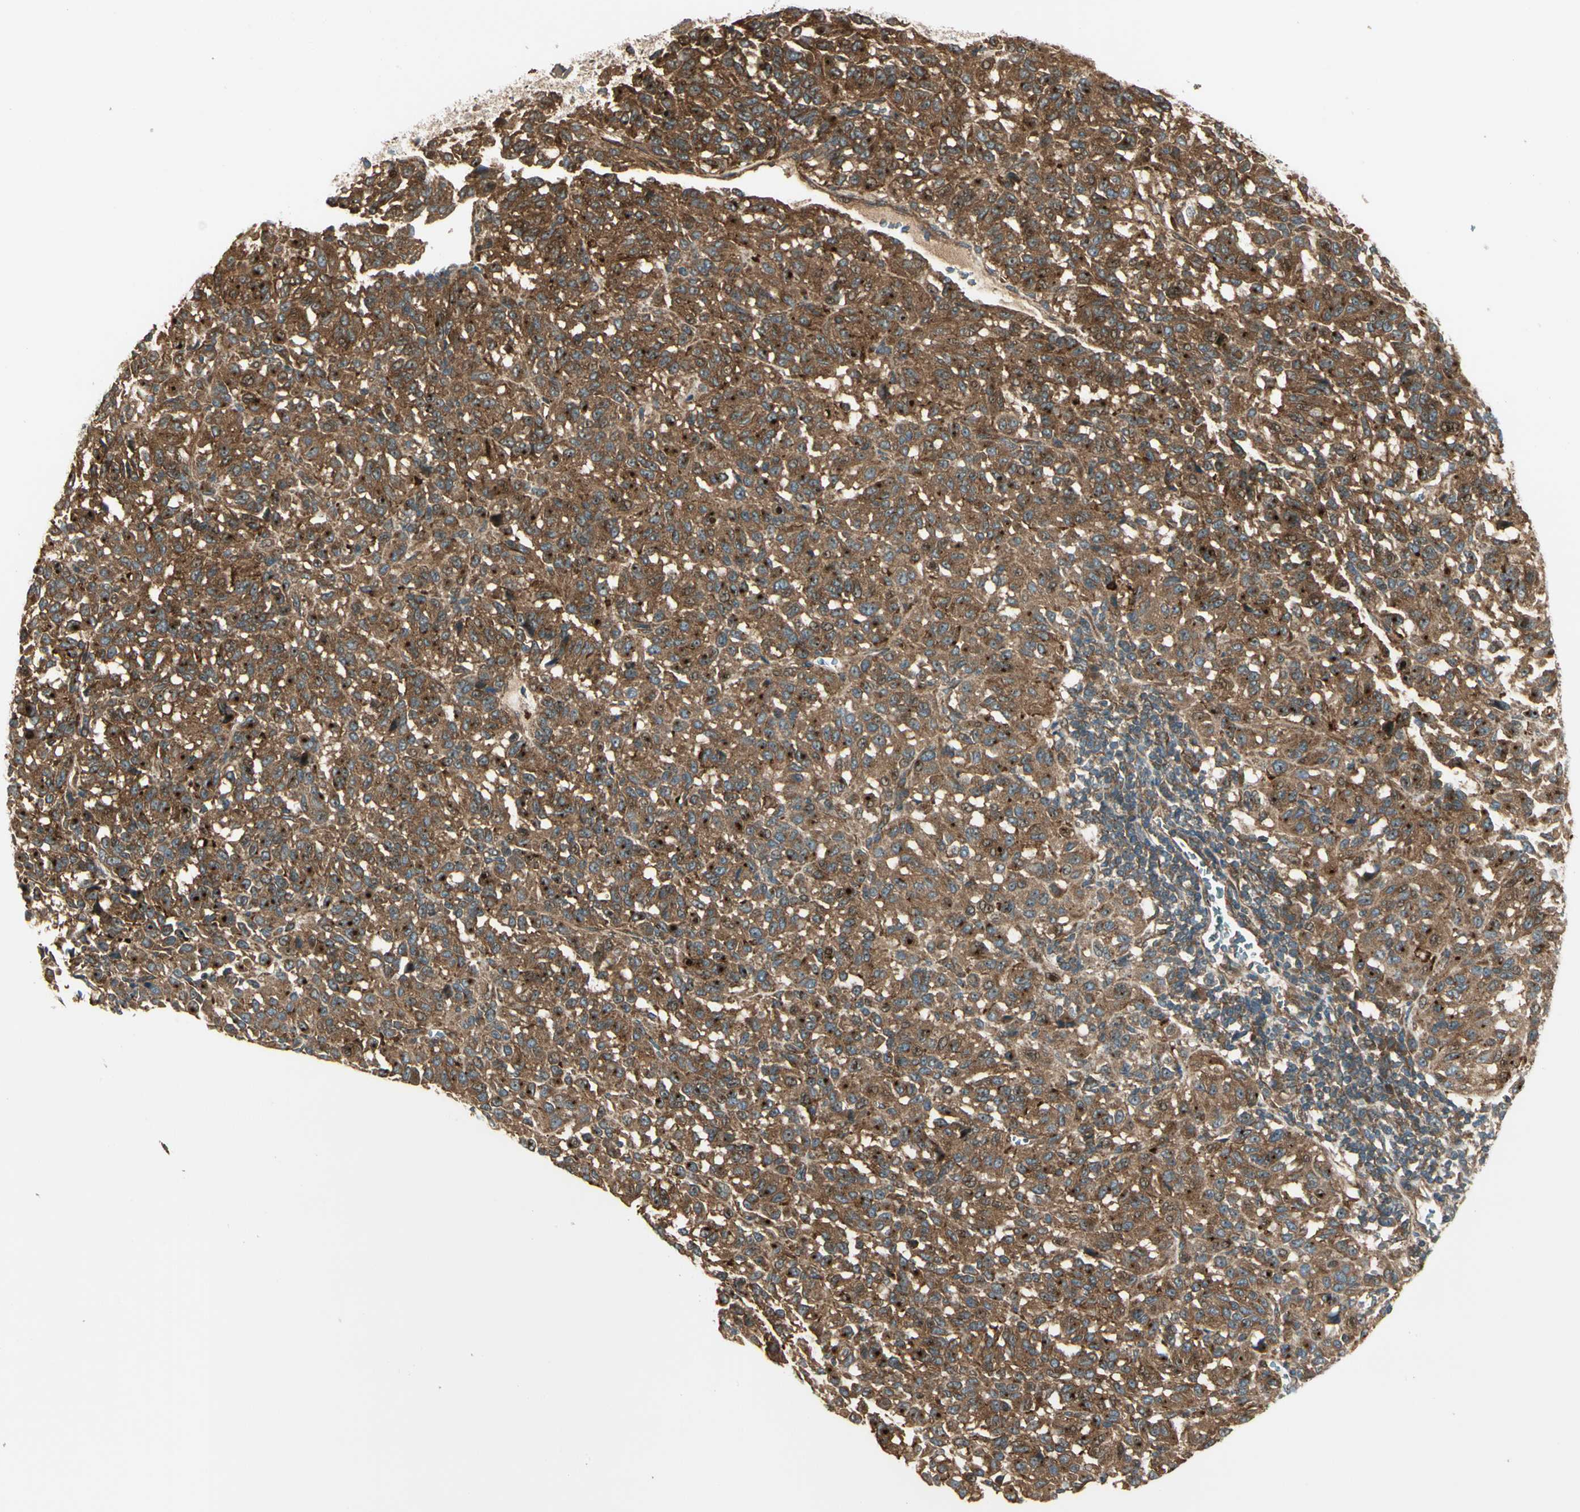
{"staining": {"intensity": "strong", "quantity": ">75%", "location": "cytoplasmic/membranous,nuclear"}, "tissue": "melanoma", "cell_type": "Tumor cells", "image_type": "cancer", "snomed": [{"axis": "morphology", "description": "Malignant melanoma, Metastatic site"}, {"axis": "topography", "description": "Lung"}], "caption": "Melanoma was stained to show a protein in brown. There is high levels of strong cytoplasmic/membranous and nuclear staining in approximately >75% of tumor cells. The protein of interest is shown in brown color, while the nuclei are stained blue.", "gene": "FKBP15", "patient": {"sex": "male", "age": 64}}